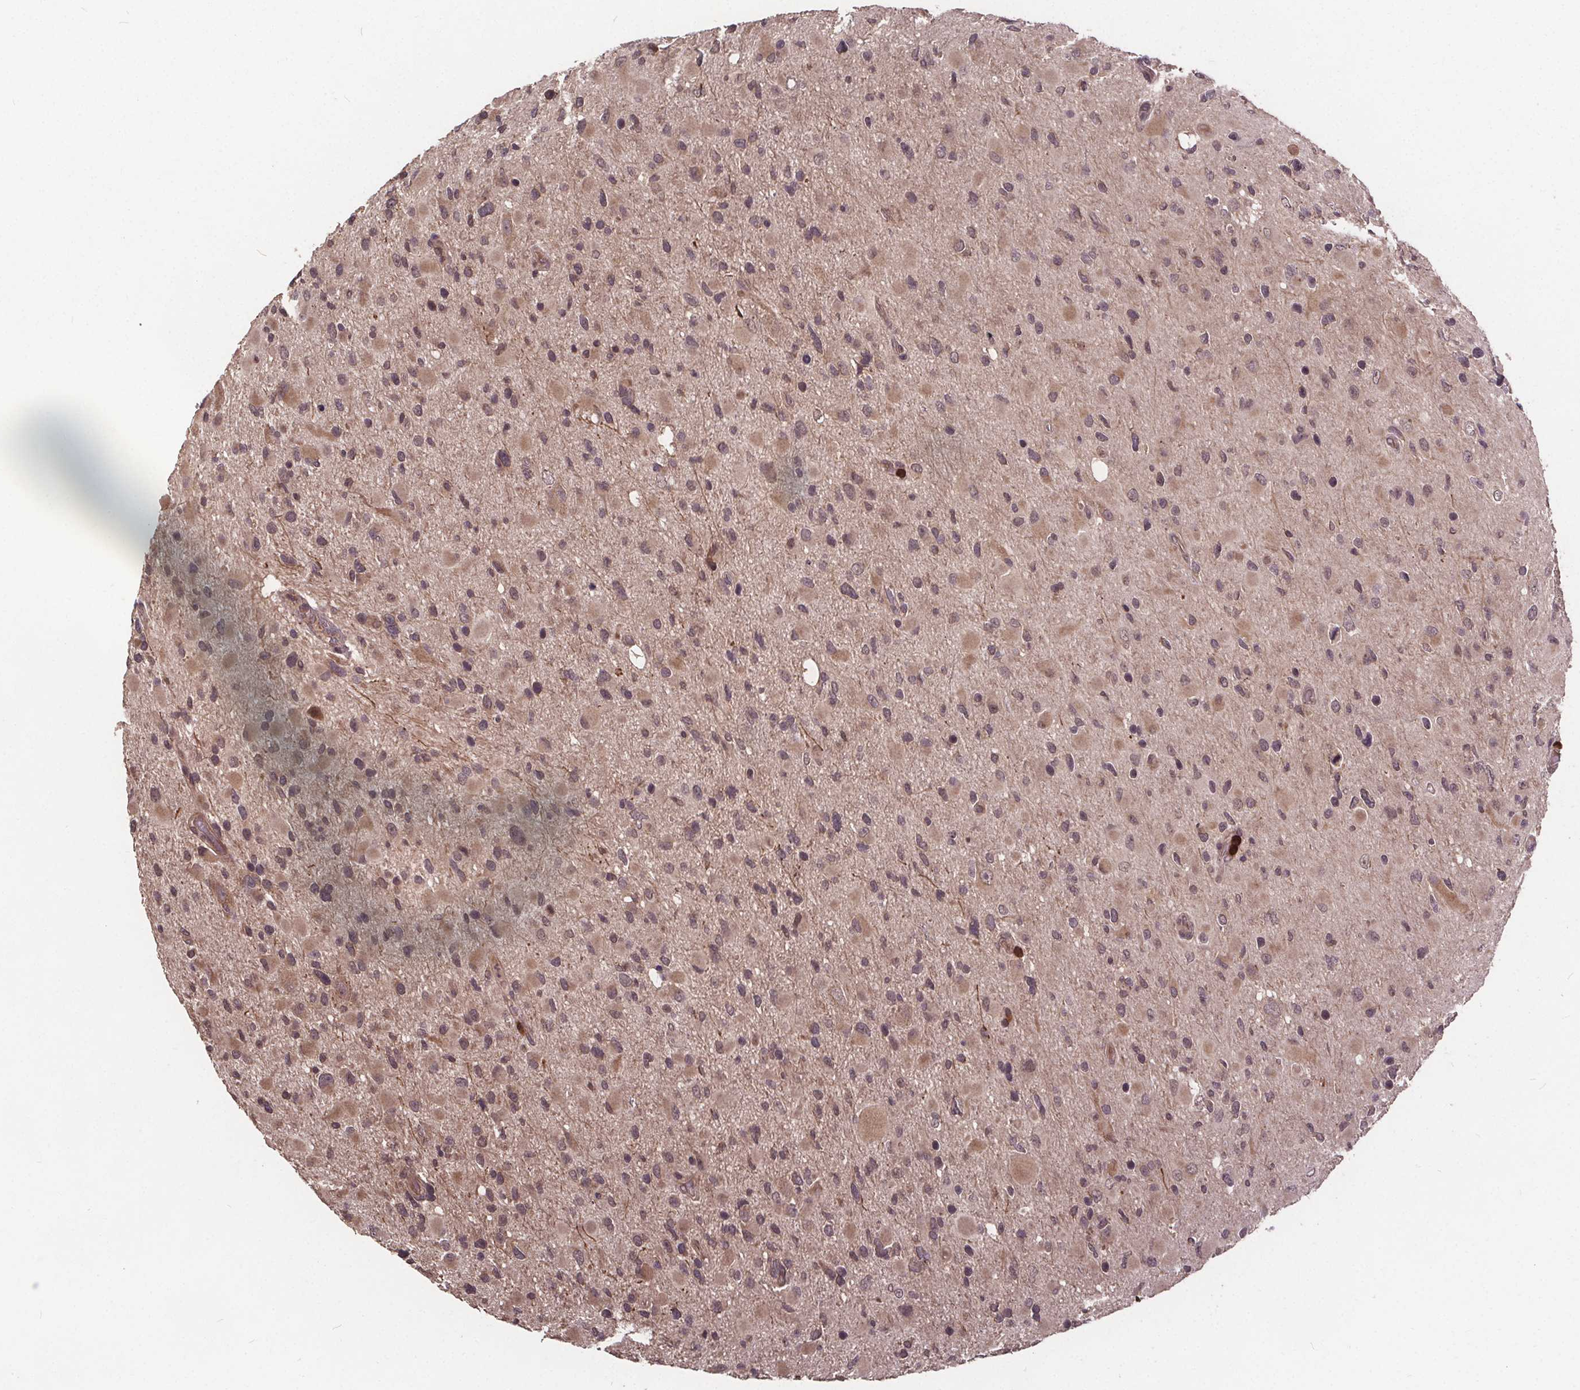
{"staining": {"intensity": "weak", "quantity": "<25%", "location": "cytoplasmic/membranous,nuclear"}, "tissue": "glioma", "cell_type": "Tumor cells", "image_type": "cancer", "snomed": [{"axis": "morphology", "description": "Glioma, malignant, Low grade"}, {"axis": "topography", "description": "Brain"}], "caption": "Immunohistochemical staining of glioma demonstrates no significant staining in tumor cells.", "gene": "USP9X", "patient": {"sex": "female", "age": 32}}